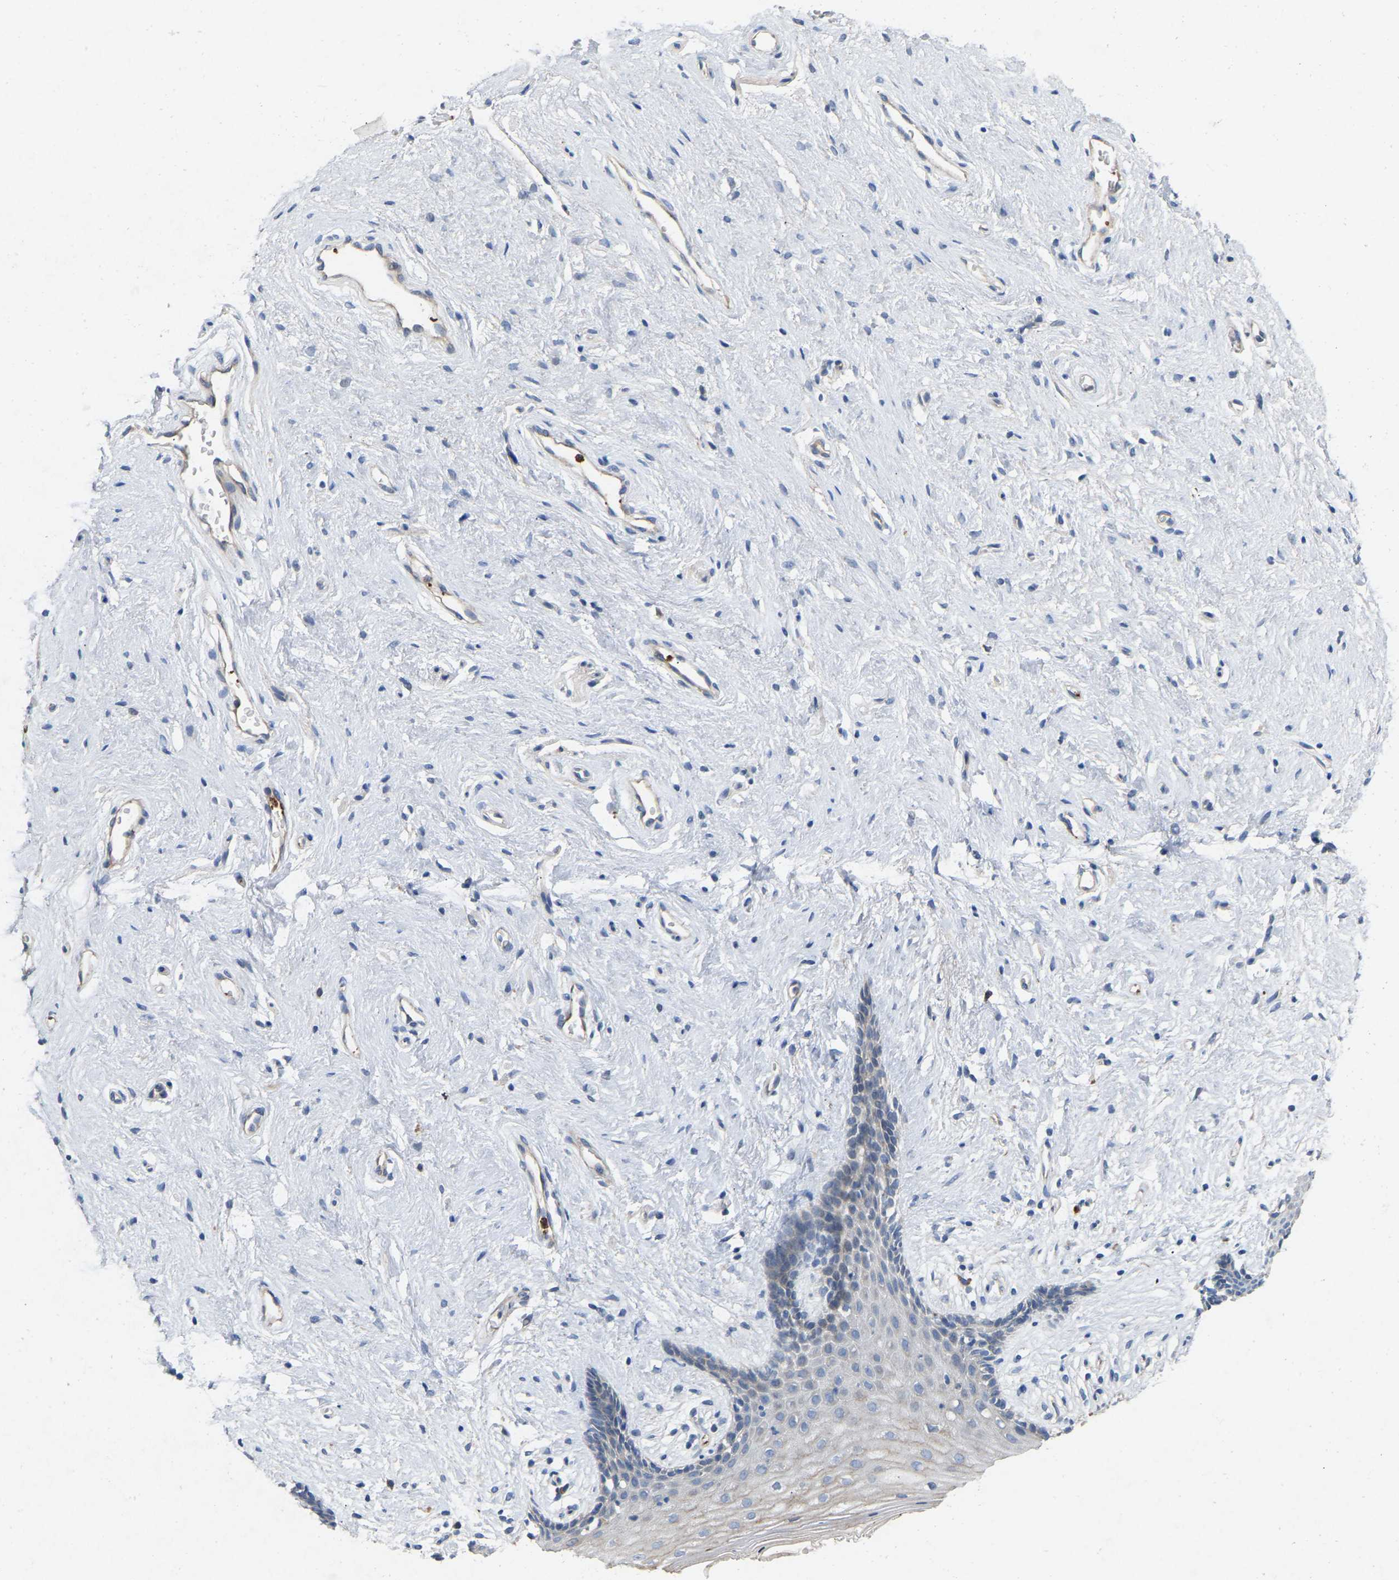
{"staining": {"intensity": "negative", "quantity": "none", "location": "none"}, "tissue": "vagina", "cell_type": "Squamous epithelial cells", "image_type": "normal", "snomed": [{"axis": "morphology", "description": "Normal tissue, NOS"}, {"axis": "topography", "description": "Vagina"}], "caption": "Squamous epithelial cells show no significant positivity in benign vagina. The staining is performed using DAB brown chromogen with nuclei counter-stained in using hematoxylin.", "gene": "RHEB", "patient": {"sex": "female", "age": 44}}